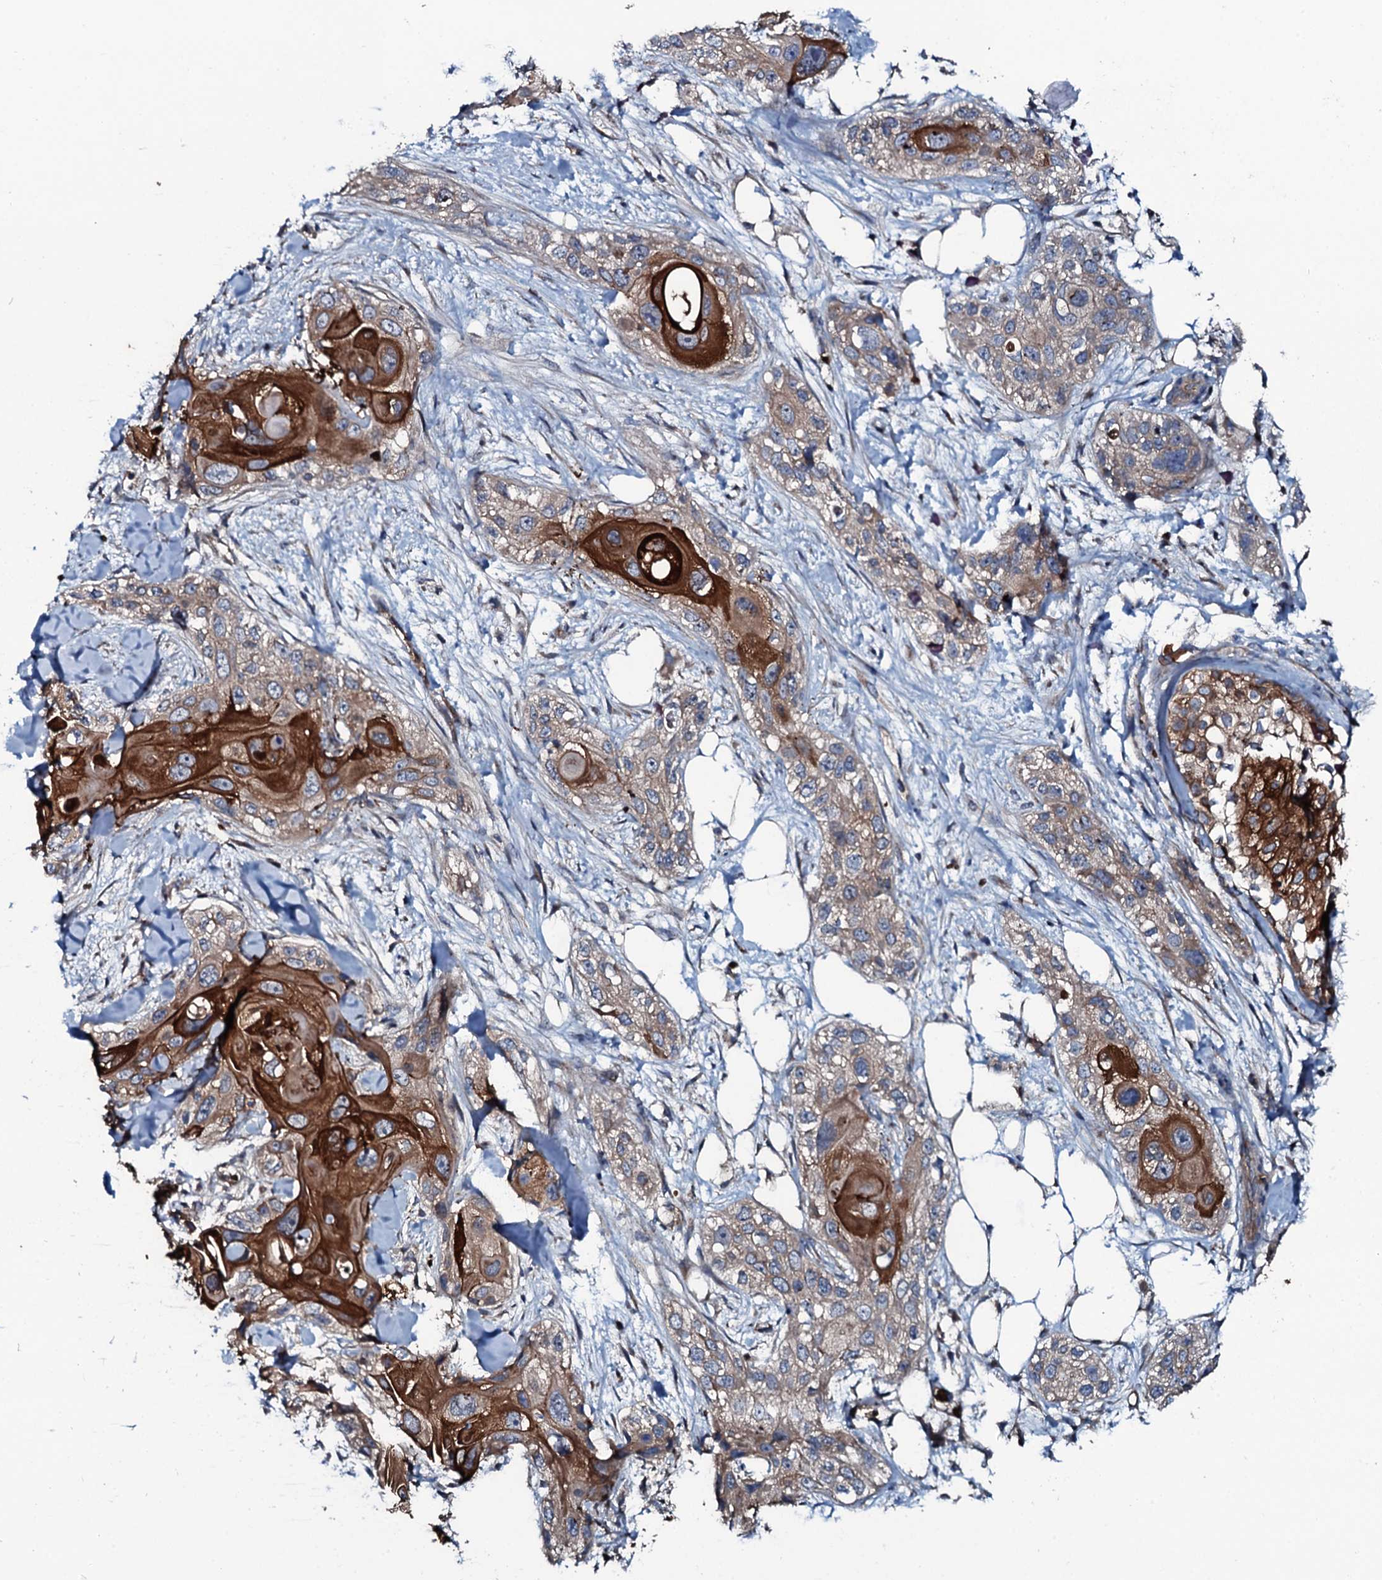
{"staining": {"intensity": "strong", "quantity": "25%-75%", "location": "cytoplasmic/membranous"}, "tissue": "skin cancer", "cell_type": "Tumor cells", "image_type": "cancer", "snomed": [{"axis": "morphology", "description": "Normal tissue, NOS"}, {"axis": "morphology", "description": "Squamous cell carcinoma, NOS"}, {"axis": "topography", "description": "Skin"}], "caption": "Approximately 25%-75% of tumor cells in human skin cancer display strong cytoplasmic/membranous protein positivity as visualized by brown immunohistochemical staining.", "gene": "TRIM7", "patient": {"sex": "male", "age": 72}}